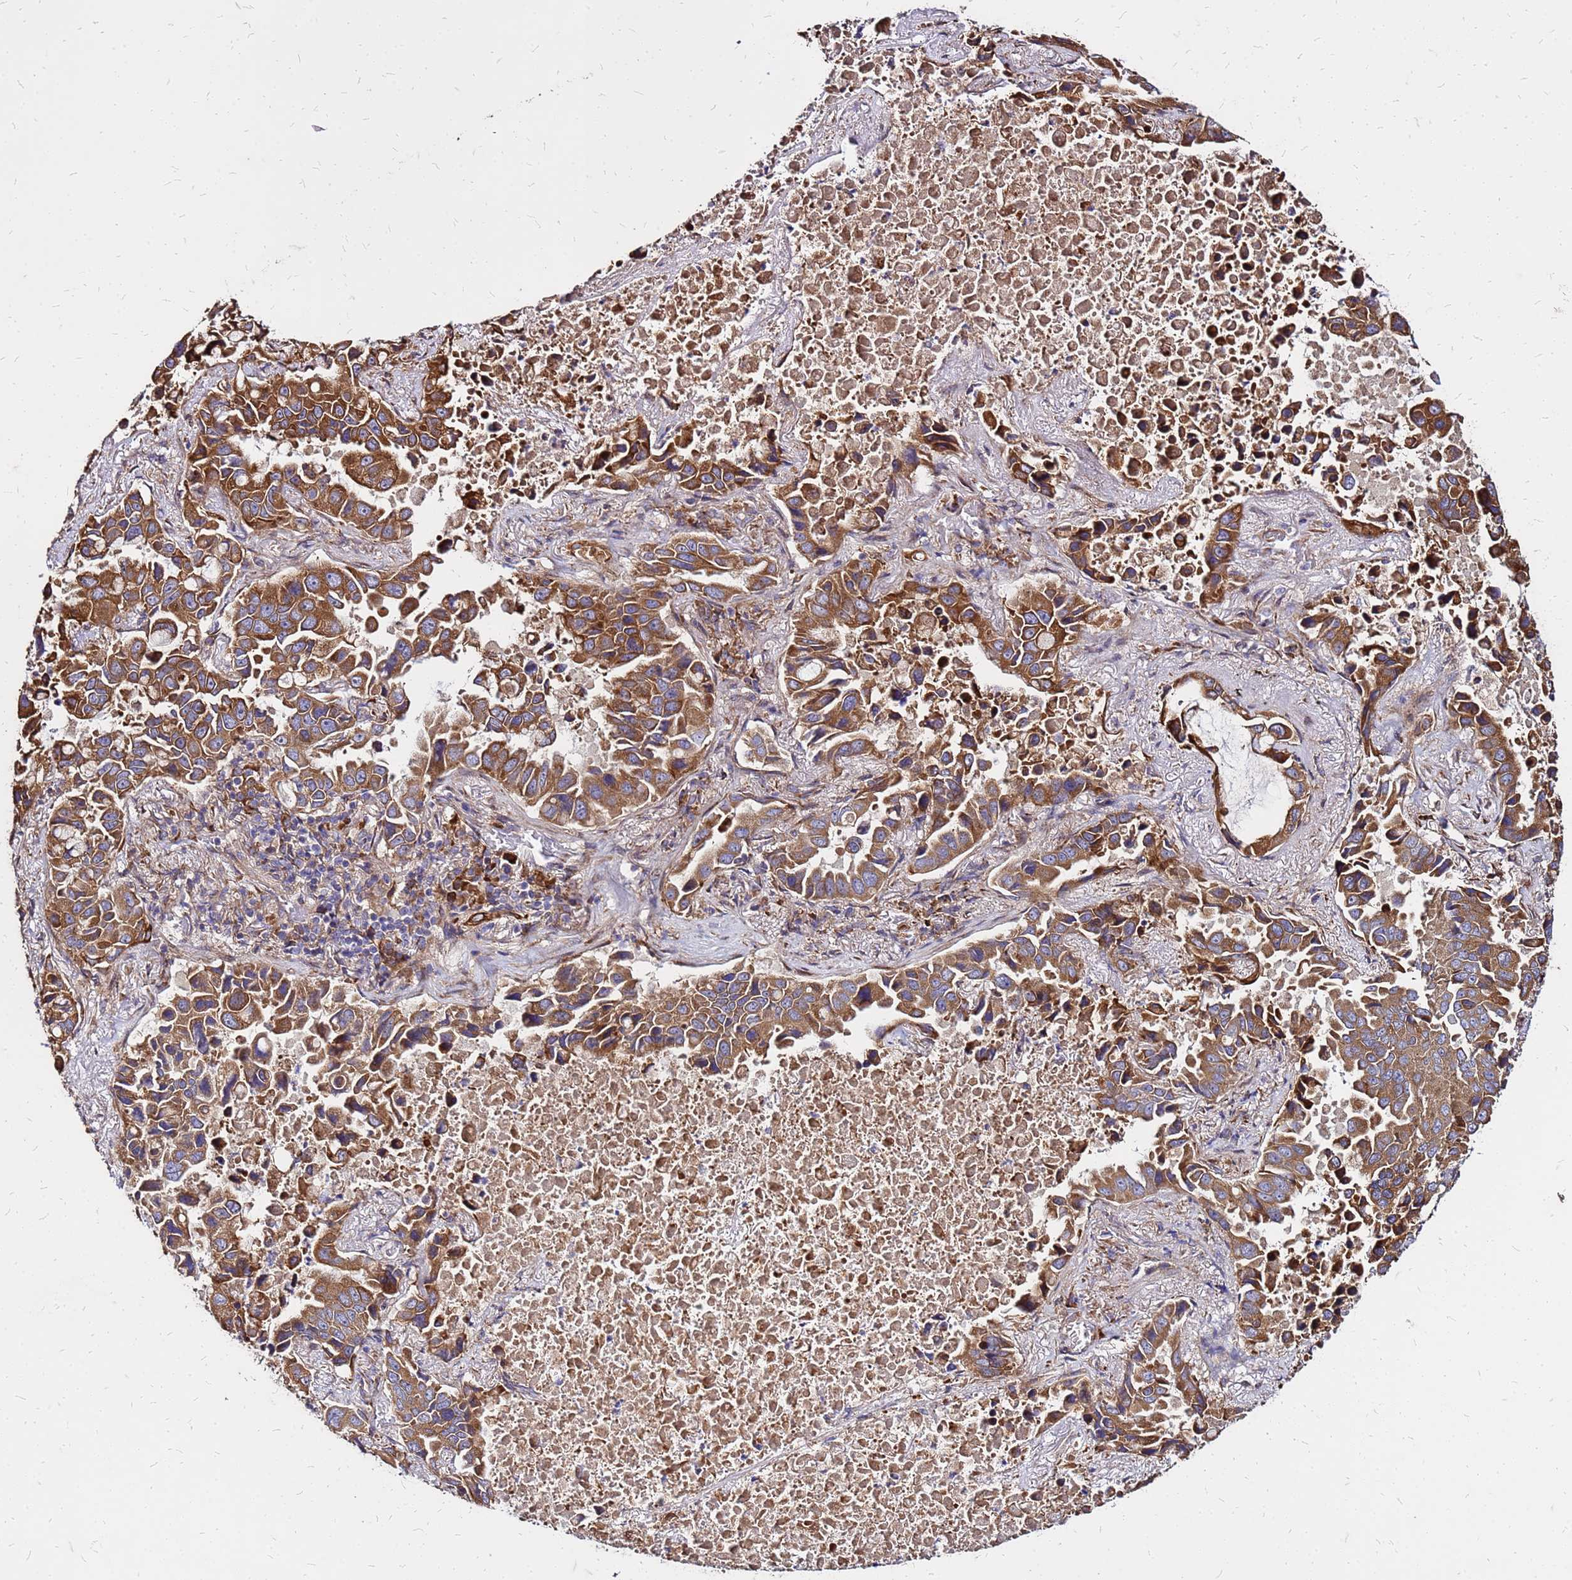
{"staining": {"intensity": "strong", "quantity": ">75%", "location": "cytoplasmic/membranous"}, "tissue": "lung cancer", "cell_type": "Tumor cells", "image_type": "cancer", "snomed": [{"axis": "morphology", "description": "Adenocarcinoma, NOS"}, {"axis": "topography", "description": "Lung"}], "caption": "An immunohistochemistry (IHC) micrograph of neoplastic tissue is shown. Protein staining in brown labels strong cytoplasmic/membranous positivity in lung cancer (adenocarcinoma) within tumor cells.", "gene": "VMO1", "patient": {"sex": "male", "age": 64}}